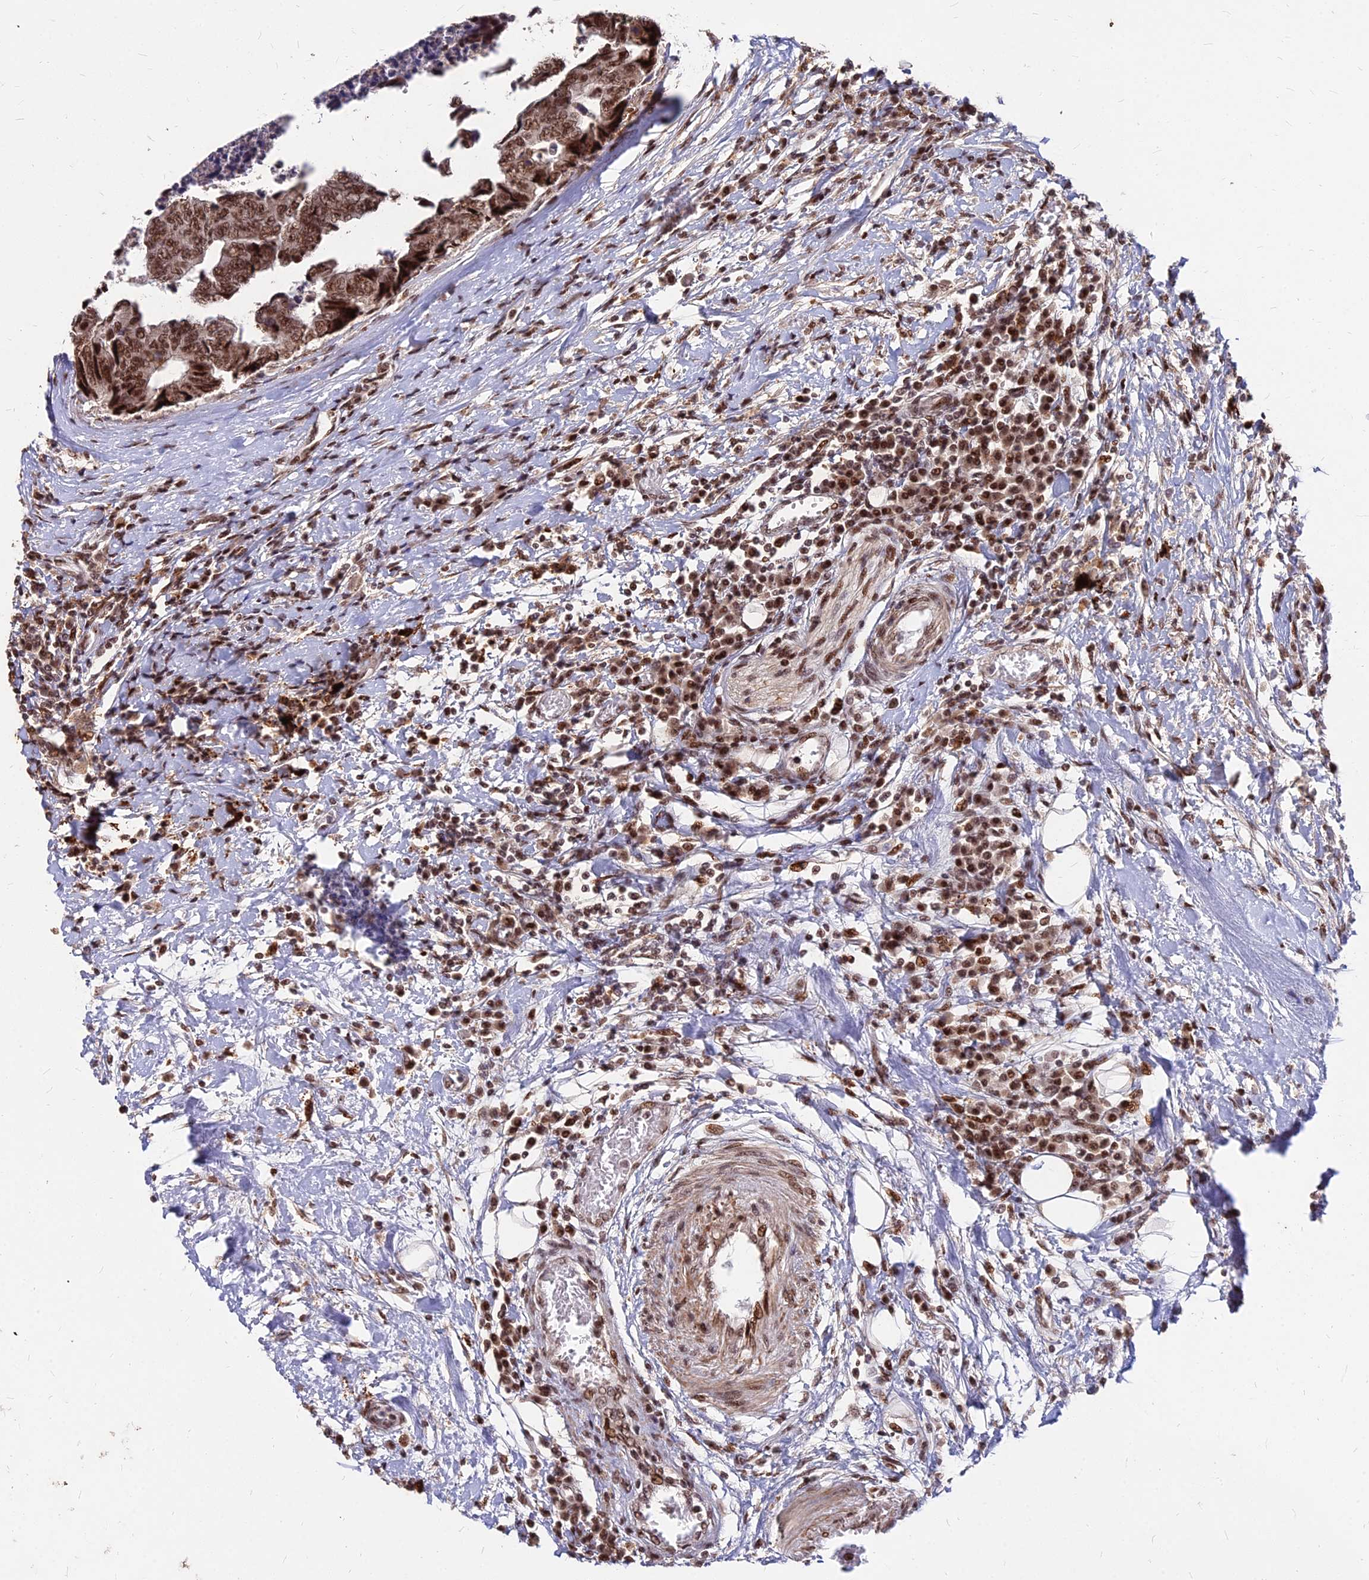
{"staining": {"intensity": "strong", "quantity": ">75%", "location": "nuclear"}, "tissue": "colorectal cancer", "cell_type": "Tumor cells", "image_type": "cancer", "snomed": [{"axis": "morphology", "description": "Adenocarcinoma, NOS"}, {"axis": "topography", "description": "Rectum"}], "caption": "Strong nuclear staining is appreciated in approximately >75% of tumor cells in adenocarcinoma (colorectal).", "gene": "ZBED4", "patient": {"sex": "male", "age": 84}}